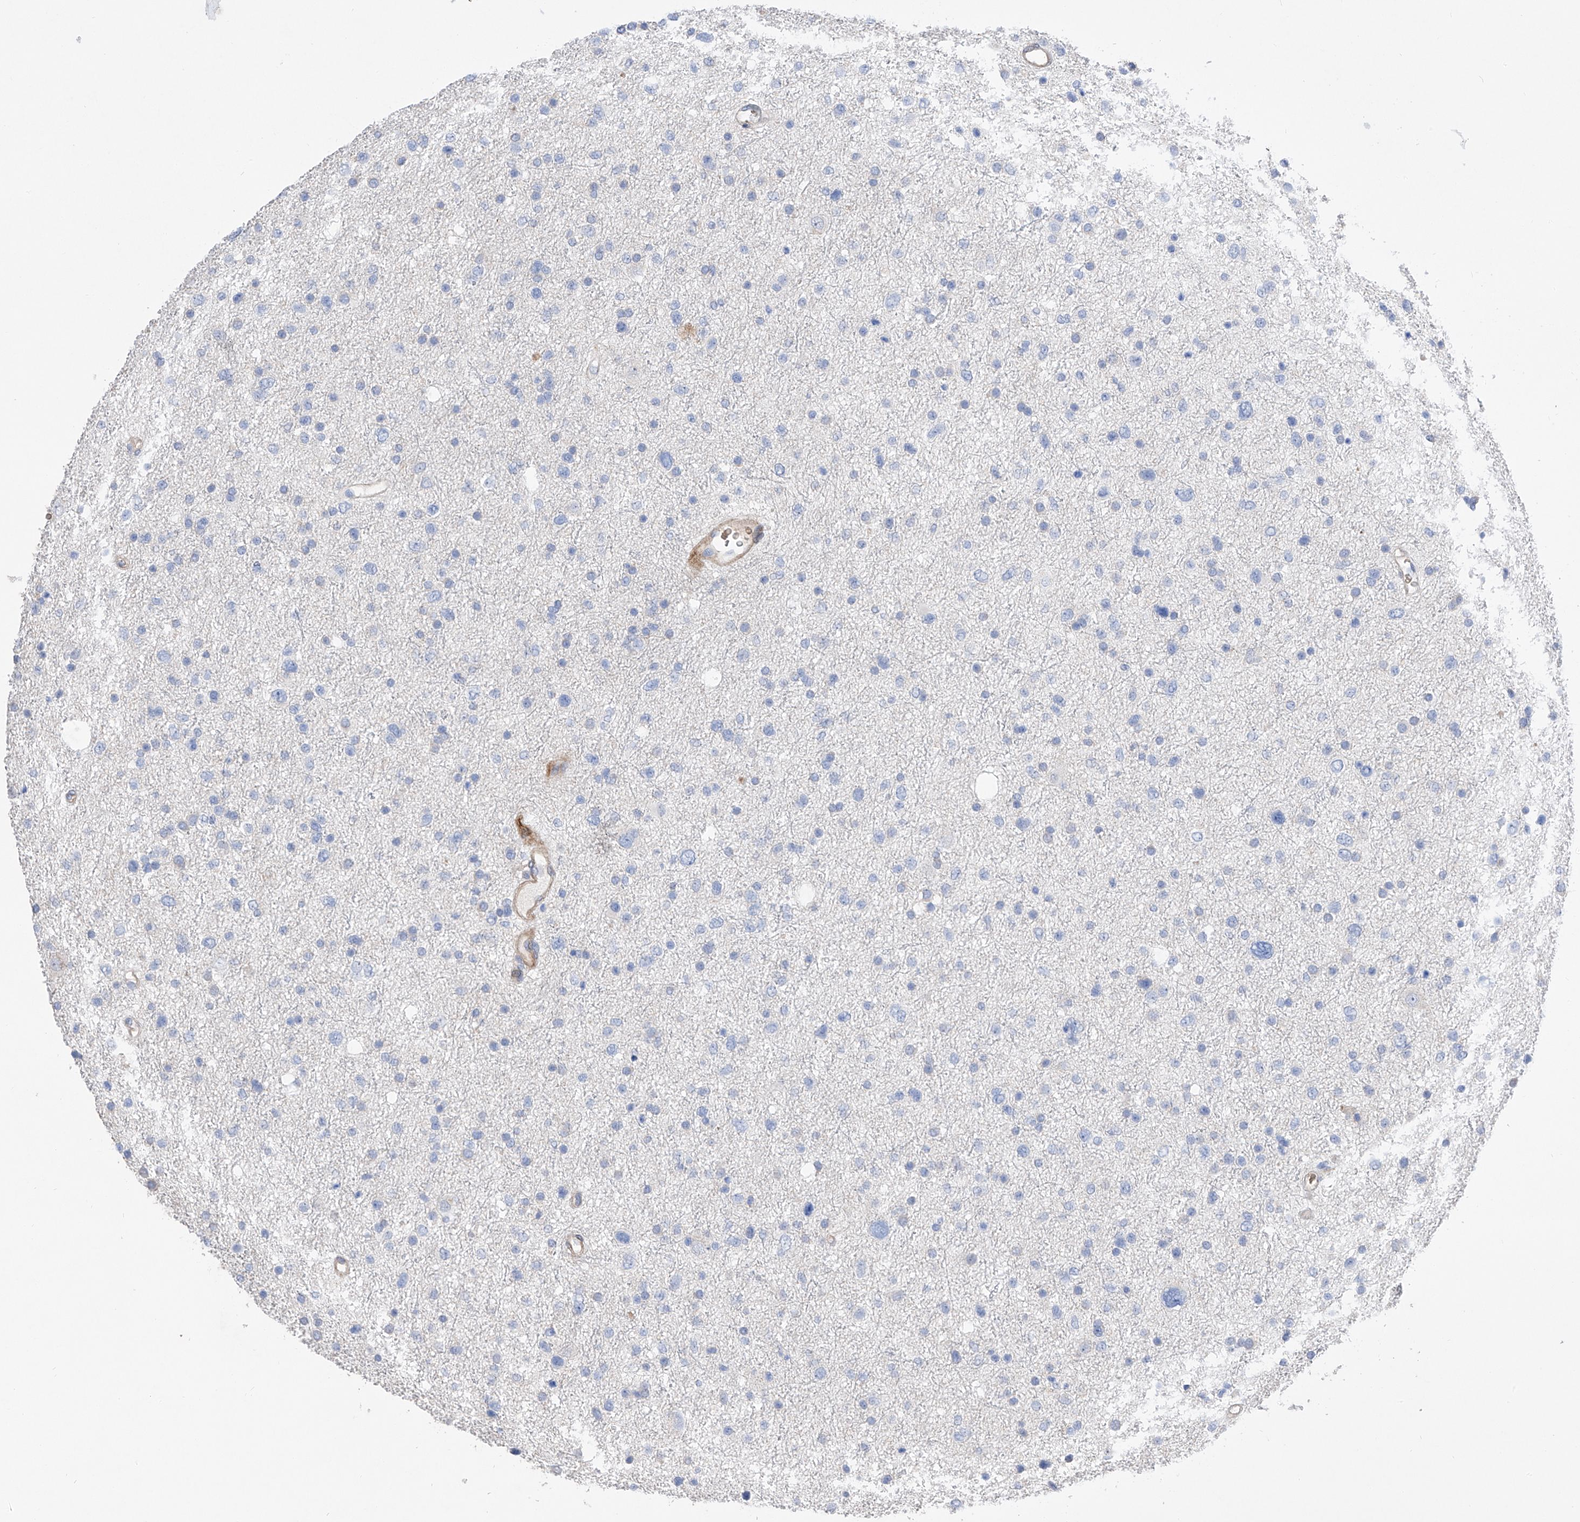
{"staining": {"intensity": "negative", "quantity": "none", "location": "none"}, "tissue": "glioma", "cell_type": "Tumor cells", "image_type": "cancer", "snomed": [{"axis": "morphology", "description": "Glioma, malignant, Low grade"}, {"axis": "topography", "description": "Brain"}], "caption": "DAB immunohistochemical staining of human malignant glioma (low-grade) exhibits no significant positivity in tumor cells. The staining is performed using DAB (3,3'-diaminobenzidine) brown chromogen with nuclei counter-stained in using hematoxylin.", "gene": "NFATC4", "patient": {"sex": "female", "age": 37}}